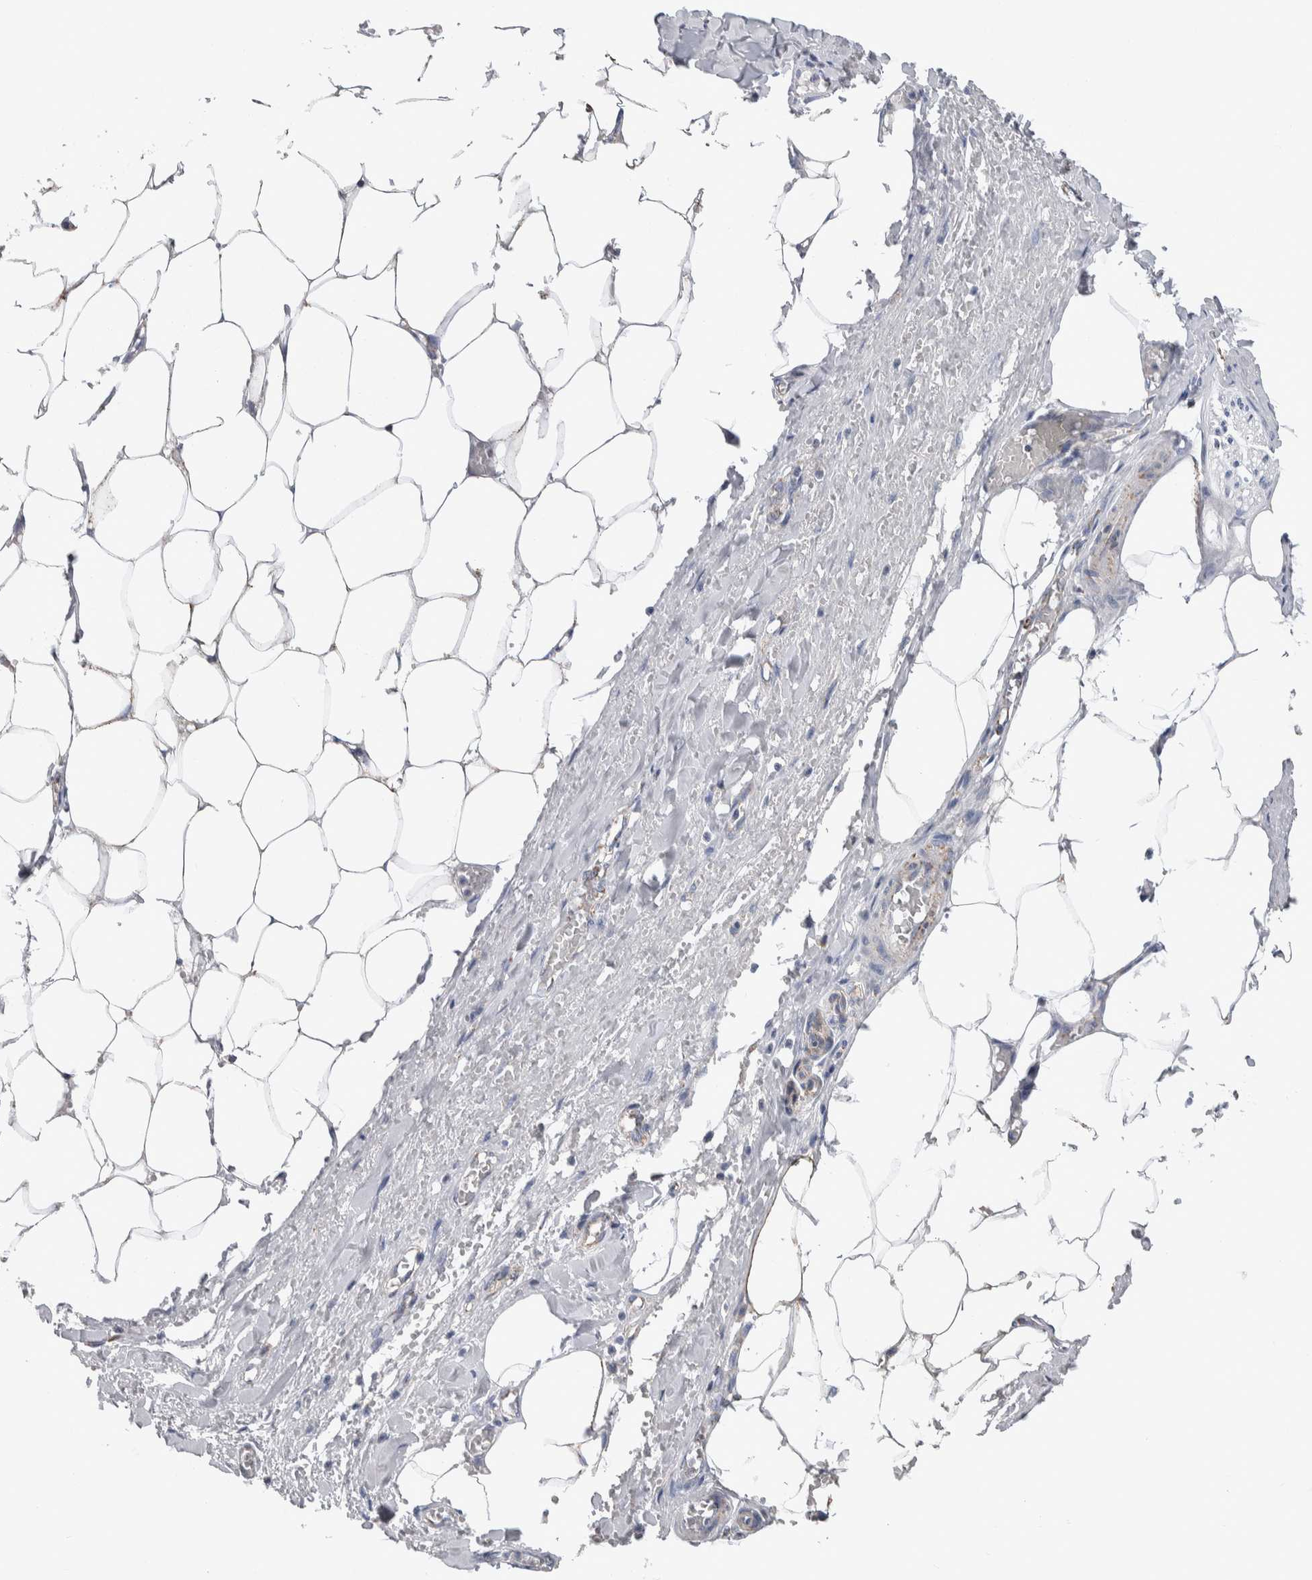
{"staining": {"intensity": "negative", "quantity": "none", "location": "none"}, "tissue": "adipose tissue", "cell_type": "Adipocytes", "image_type": "normal", "snomed": [{"axis": "morphology", "description": "Normal tissue, NOS"}, {"axis": "topography", "description": "Soft tissue"}, {"axis": "topography", "description": "Vascular tissue"}], "caption": "Immunohistochemistry photomicrograph of unremarkable adipose tissue: adipose tissue stained with DAB exhibits no significant protein staining in adipocytes. (Stains: DAB immunohistochemistry (IHC) with hematoxylin counter stain, Microscopy: brightfield microscopy at high magnification).", "gene": "ETFA", "patient": {"sex": "female", "age": 35}}